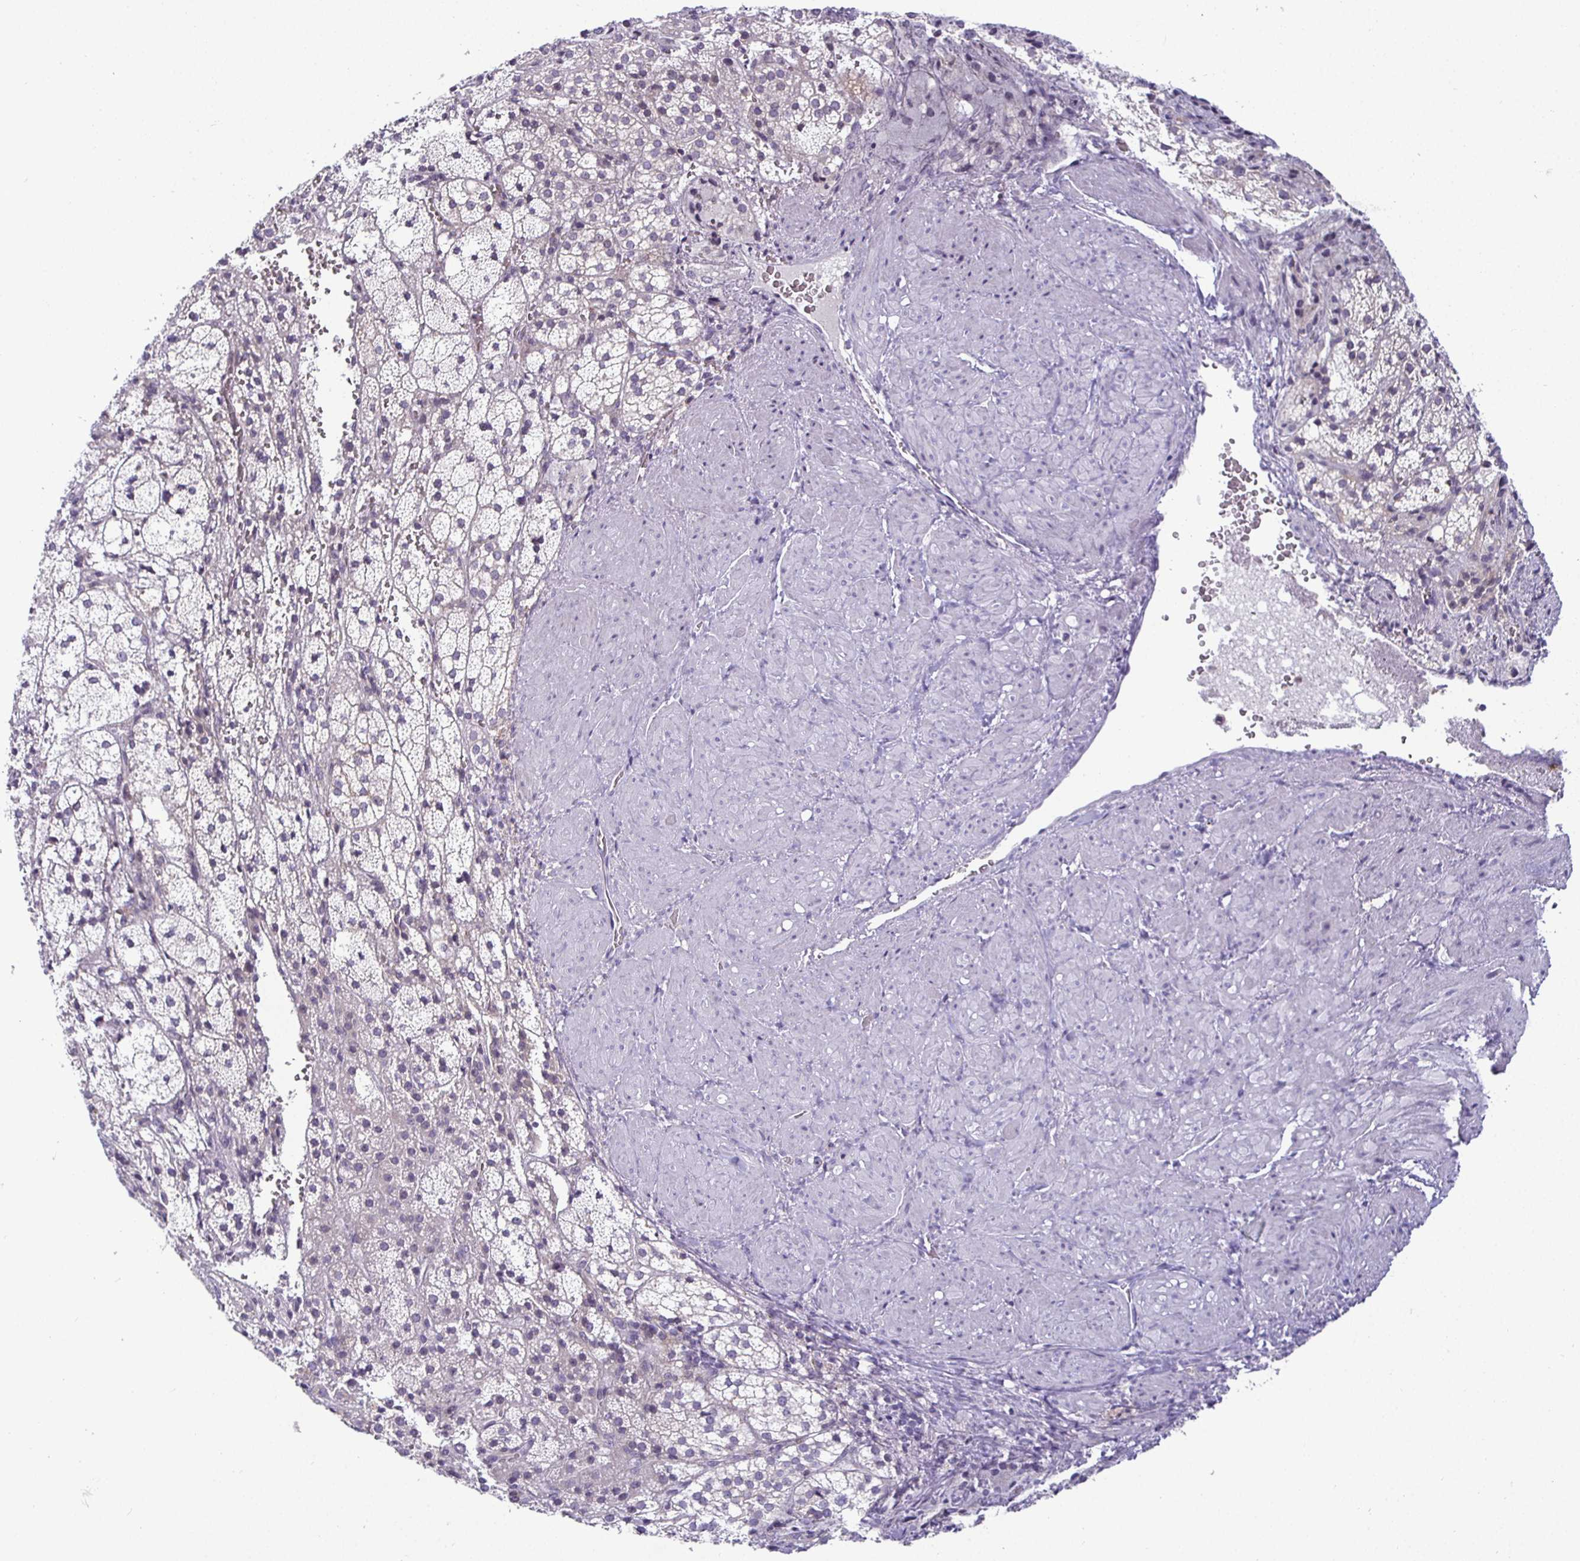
{"staining": {"intensity": "negative", "quantity": "none", "location": "none"}, "tissue": "adrenal gland", "cell_type": "Glandular cells", "image_type": "normal", "snomed": [{"axis": "morphology", "description": "Normal tissue, NOS"}, {"axis": "topography", "description": "Adrenal gland"}], "caption": "DAB immunohistochemical staining of normal adrenal gland exhibits no significant expression in glandular cells. (Brightfield microscopy of DAB (3,3'-diaminobenzidine) IHC at high magnification).", "gene": "SIRPA", "patient": {"sex": "male", "age": 53}}